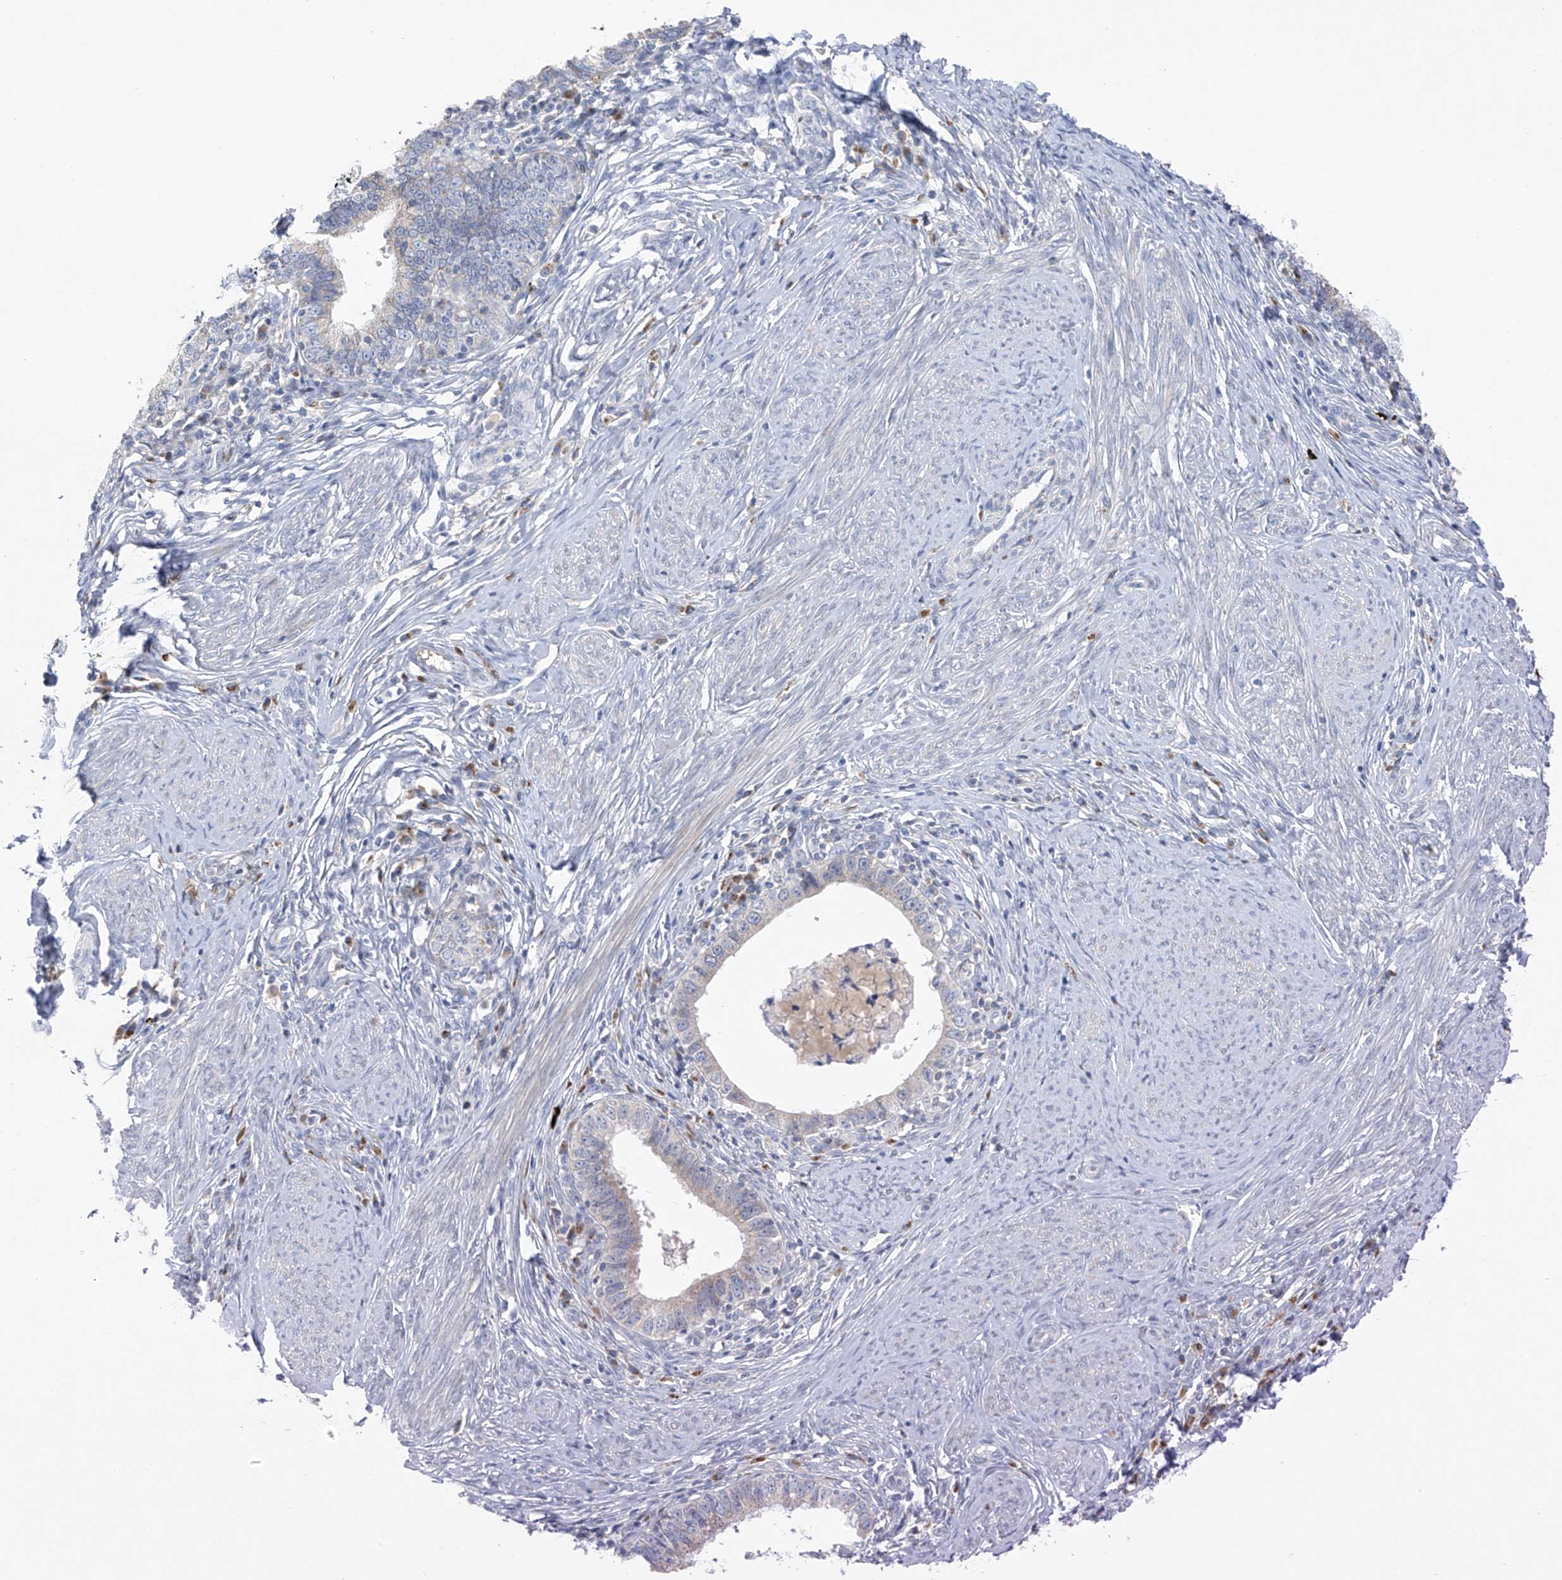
{"staining": {"intensity": "negative", "quantity": "none", "location": "none"}, "tissue": "cervical cancer", "cell_type": "Tumor cells", "image_type": "cancer", "snomed": [{"axis": "morphology", "description": "Adenocarcinoma, NOS"}, {"axis": "topography", "description": "Cervix"}], "caption": "IHC micrograph of neoplastic tissue: cervical adenocarcinoma stained with DAB shows no significant protein positivity in tumor cells.", "gene": "SLCO4A1", "patient": {"sex": "female", "age": 36}}